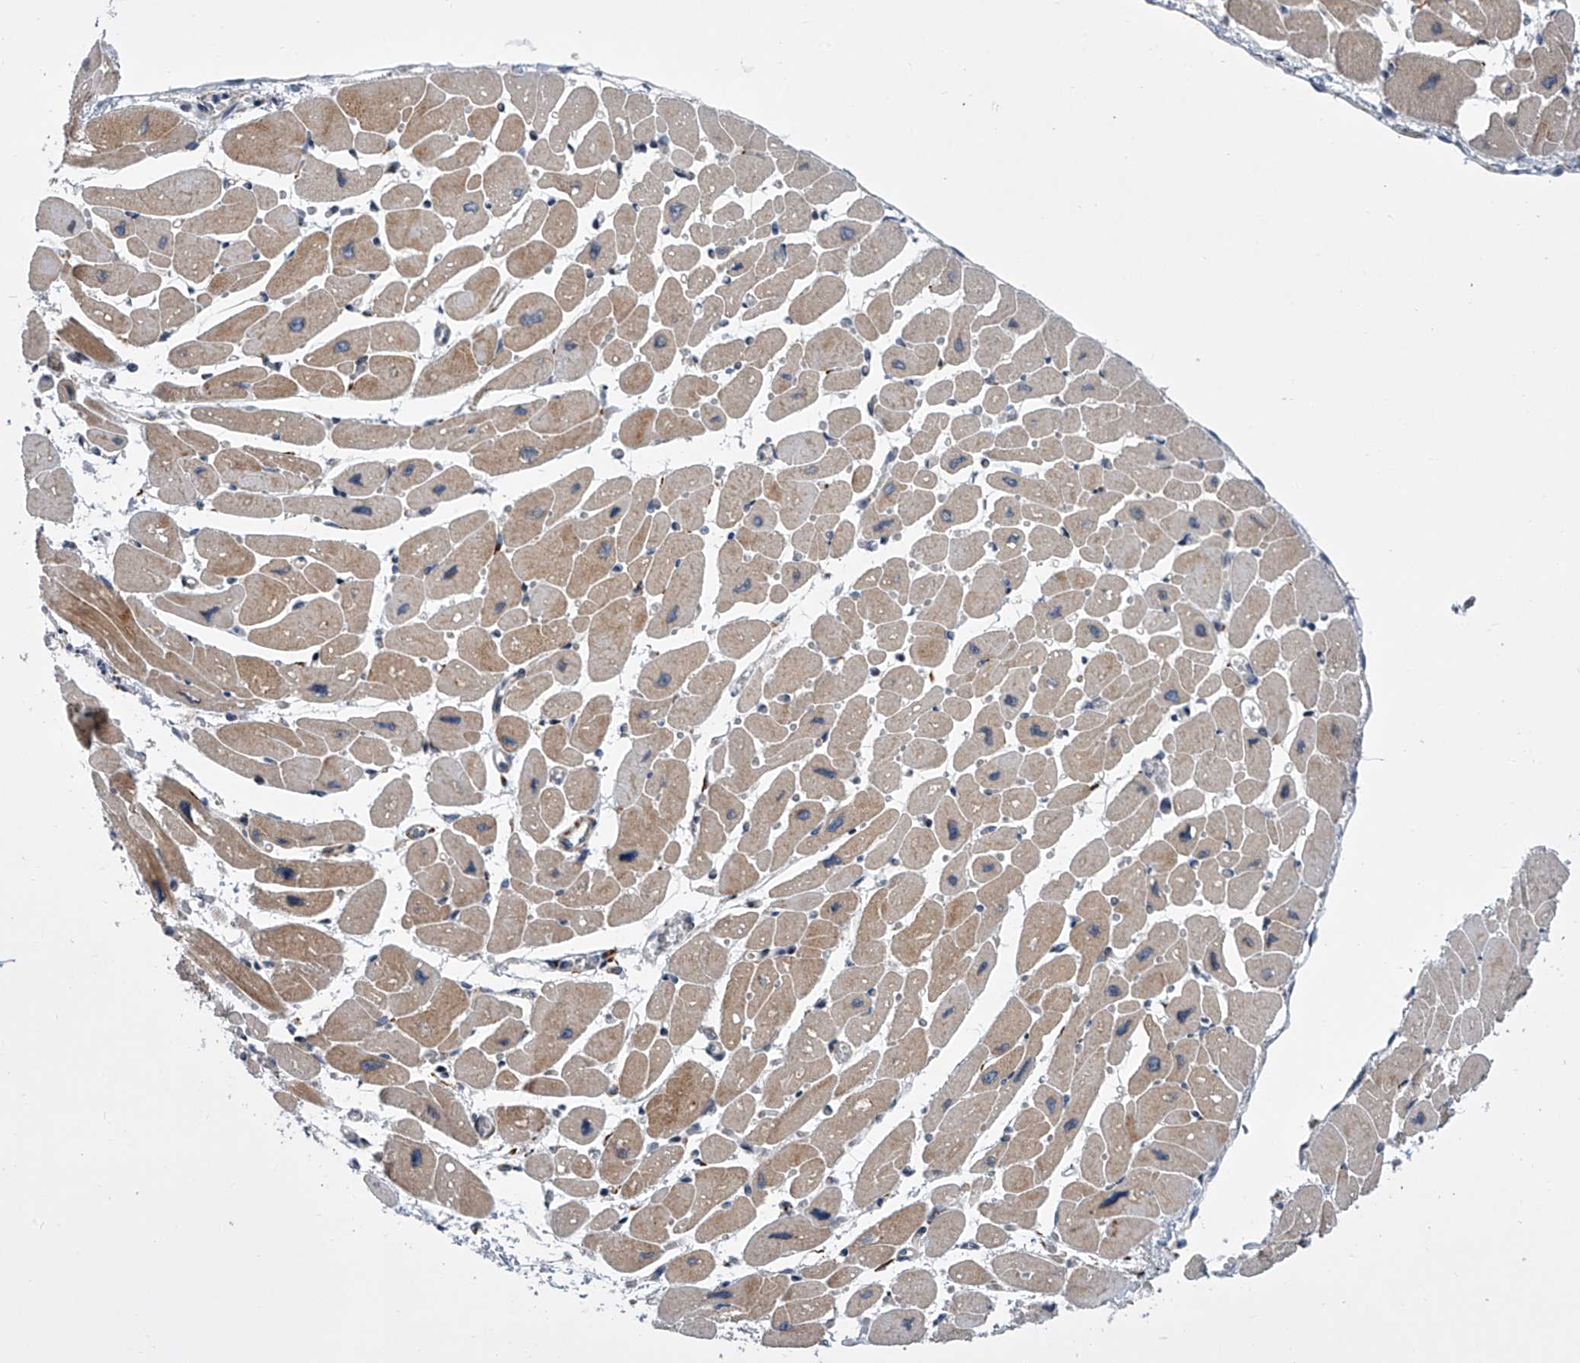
{"staining": {"intensity": "moderate", "quantity": "25%-75%", "location": "cytoplasmic/membranous"}, "tissue": "heart muscle", "cell_type": "Cardiomyocytes", "image_type": "normal", "snomed": [{"axis": "morphology", "description": "Normal tissue, NOS"}, {"axis": "topography", "description": "Heart"}], "caption": "Approximately 25%-75% of cardiomyocytes in benign human heart muscle reveal moderate cytoplasmic/membranous protein expression as visualized by brown immunohistochemical staining.", "gene": "DLGAP2", "patient": {"sex": "female", "age": 54}}